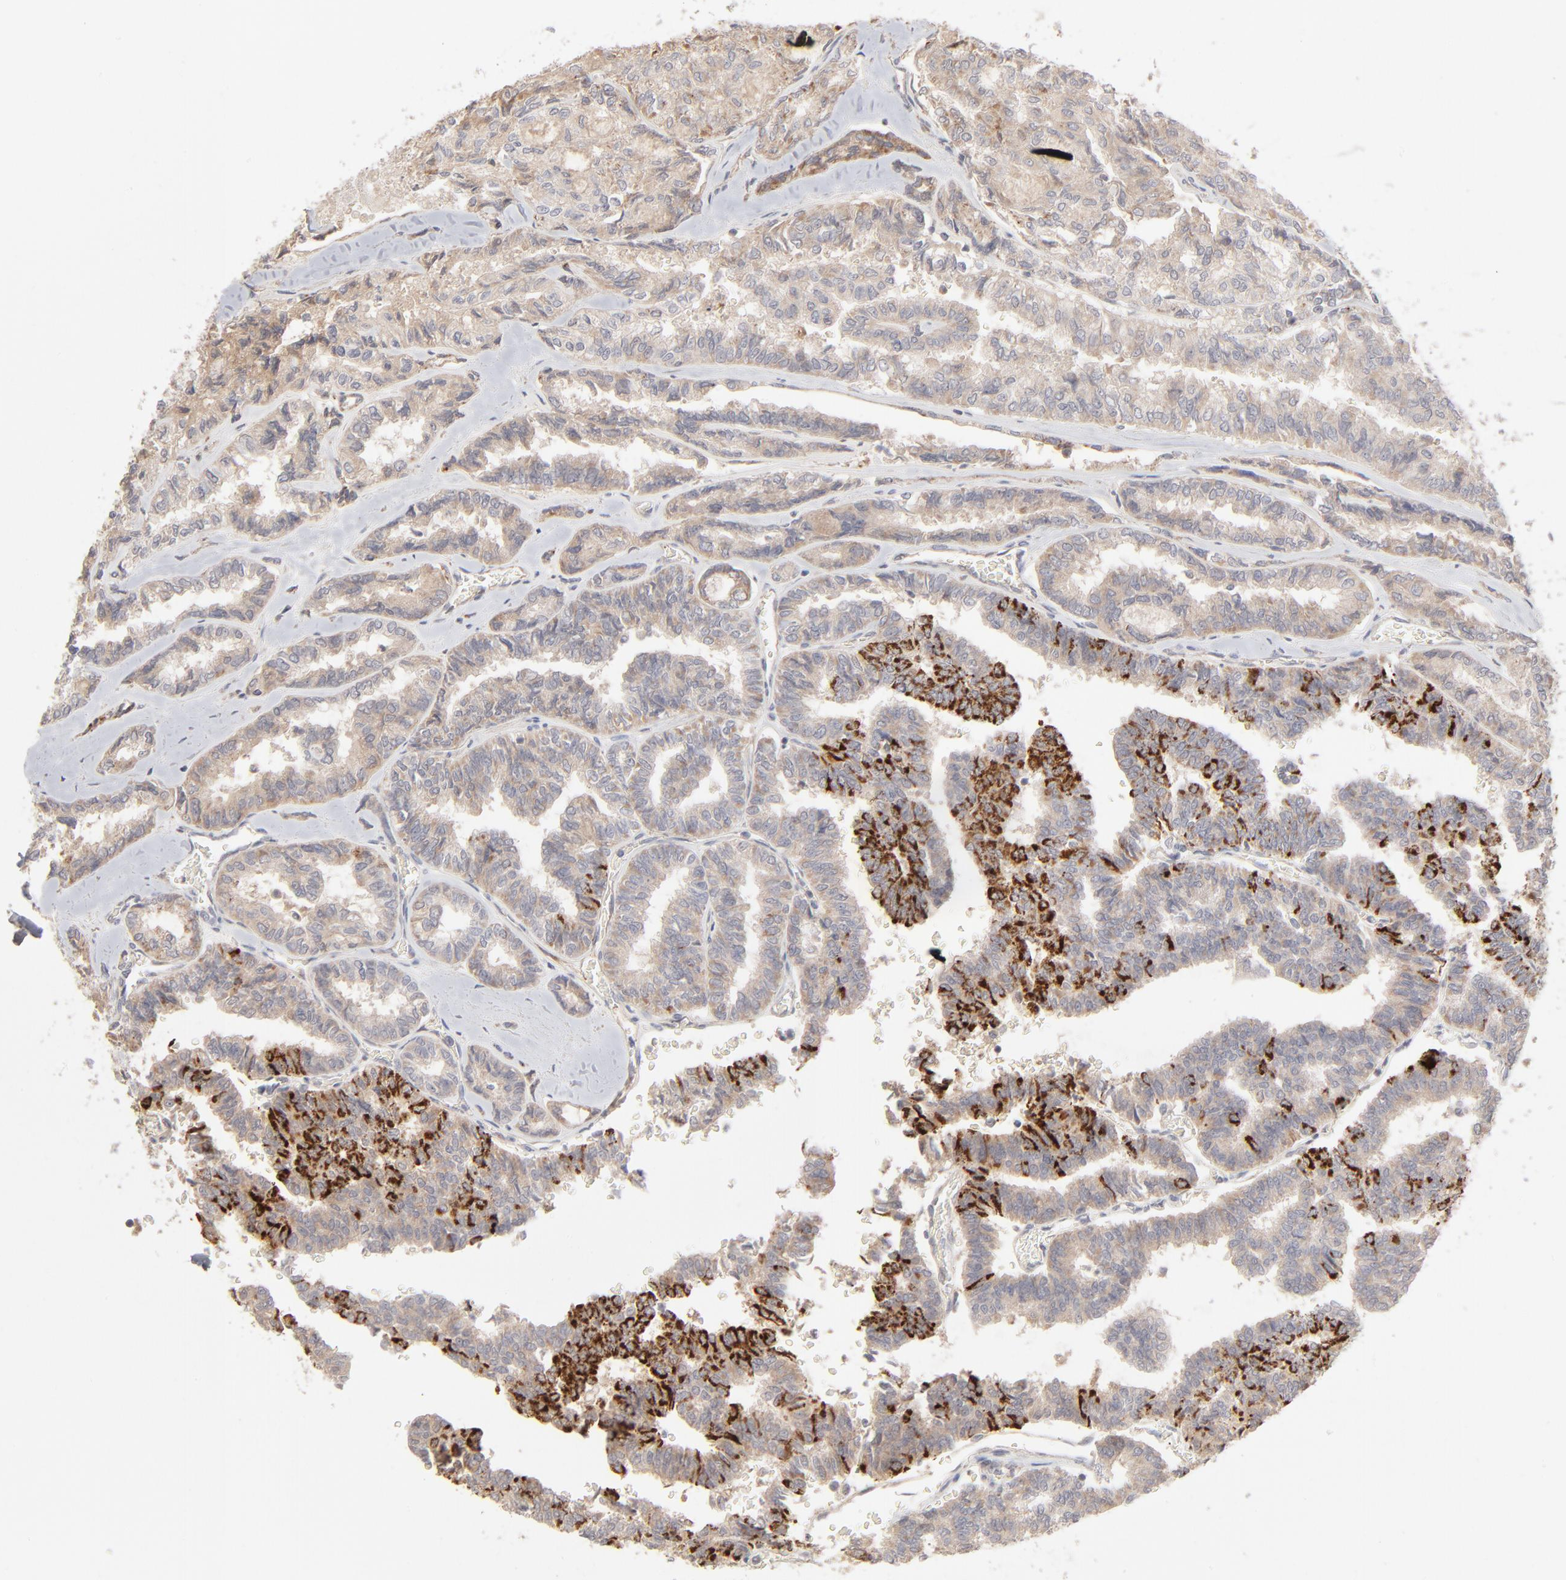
{"staining": {"intensity": "weak", "quantity": ">75%", "location": "cytoplasmic/membranous"}, "tissue": "thyroid cancer", "cell_type": "Tumor cells", "image_type": "cancer", "snomed": [{"axis": "morphology", "description": "Papillary adenocarcinoma, NOS"}, {"axis": "topography", "description": "Thyroid gland"}], "caption": "Thyroid cancer (papillary adenocarcinoma) stained for a protein (brown) displays weak cytoplasmic/membranous positive positivity in about >75% of tumor cells.", "gene": "POMT2", "patient": {"sex": "female", "age": 35}}